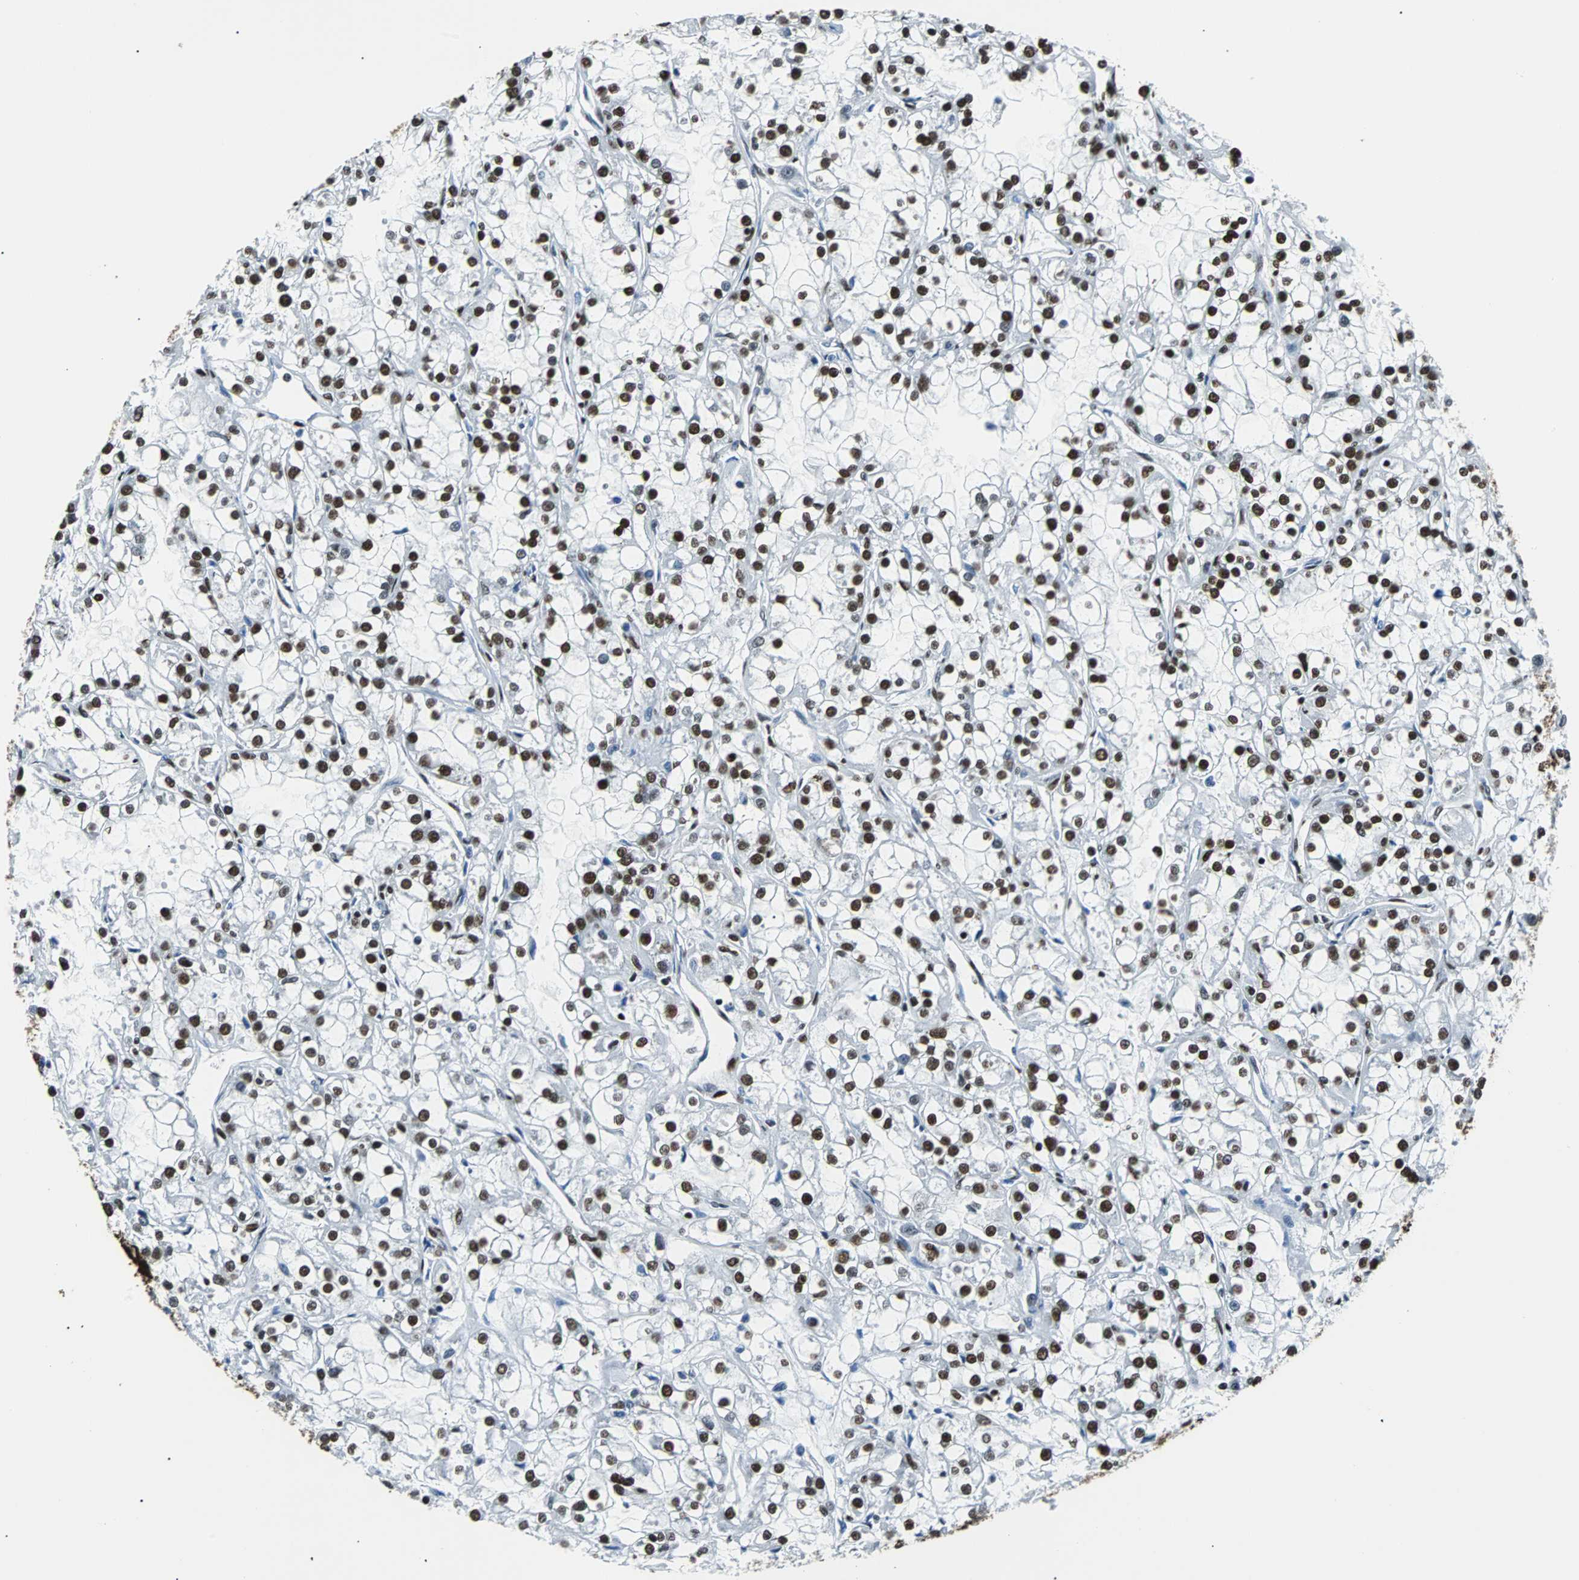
{"staining": {"intensity": "strong", "quantity": ">75%", "location": "nuclear"}, "tissue": "renal cancer", "cell_type": "Tumor cells", "image_type": "cancer", "snomed": [{"axis": "morphology", "description": "Adenocarcinoma, NOS"}, {"axis": "topography", "description": "Kidney"}], "caption": "There is high levels of strong nuclear positivity in tumor cells of adenocarcinoma (renal), as demonstrated by immunohistochemical staining (brown color).", "gene": "FUBP1", "patient": {"sex": "female", "age": 52}}